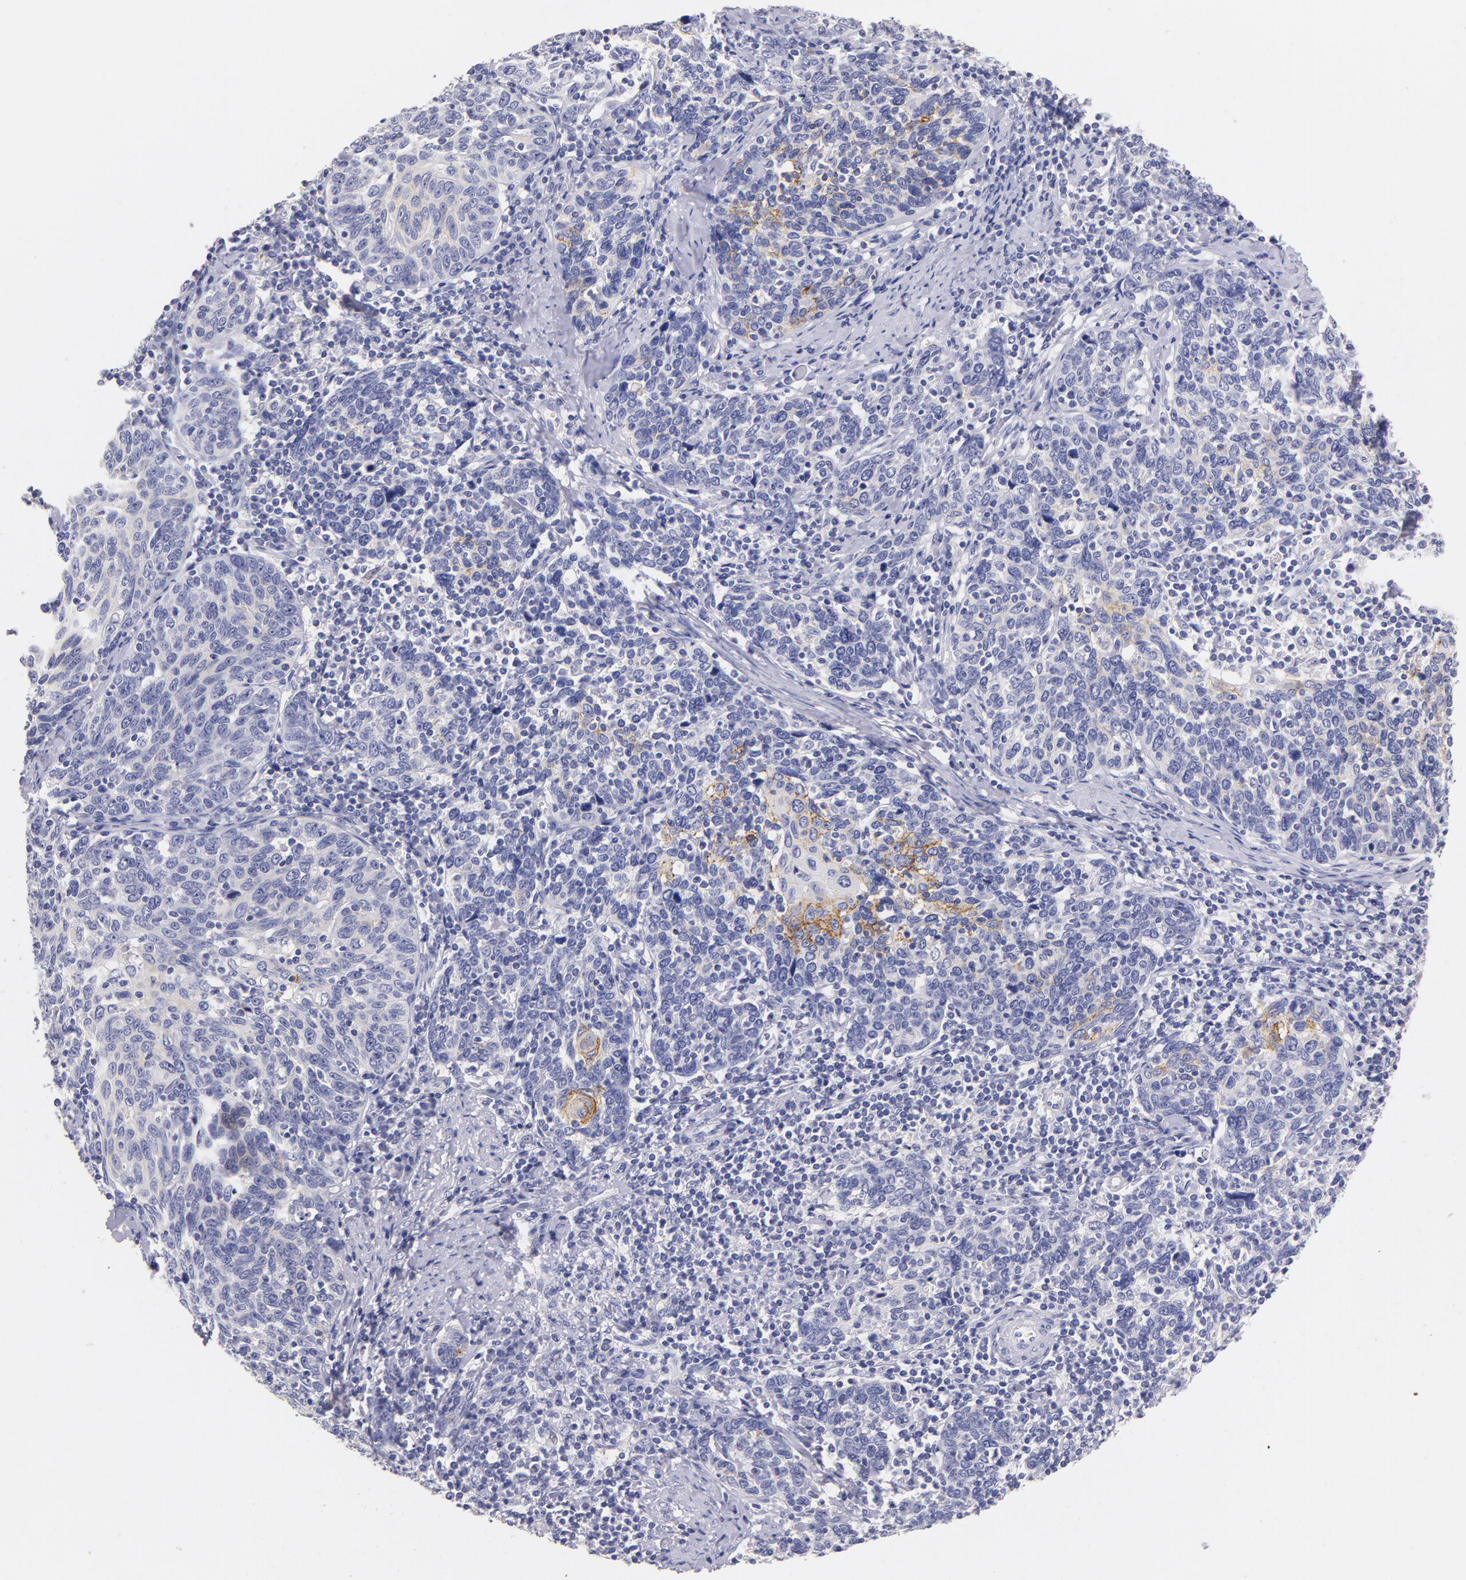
{"staining": {"intensity": "moderate", "quantity": "<25%", "location": "cytoplasmic/membranous"}, "tissue": "cervical cancer", "cell_type": "Tumor cells", "image_type": "cancer", "snomed": [{"axis": "morphology", "description": "Squamous cell carcinoma, NOS"}, {"axis": "topography", "description": "Cervix"}], "caption": "Moderate cytoplasmic/membranous positivity is identified in approximately <25% of tumor cells in cervical cancer.", "gene": "CD44", "patient": {"sex": "female", "age": 41}}